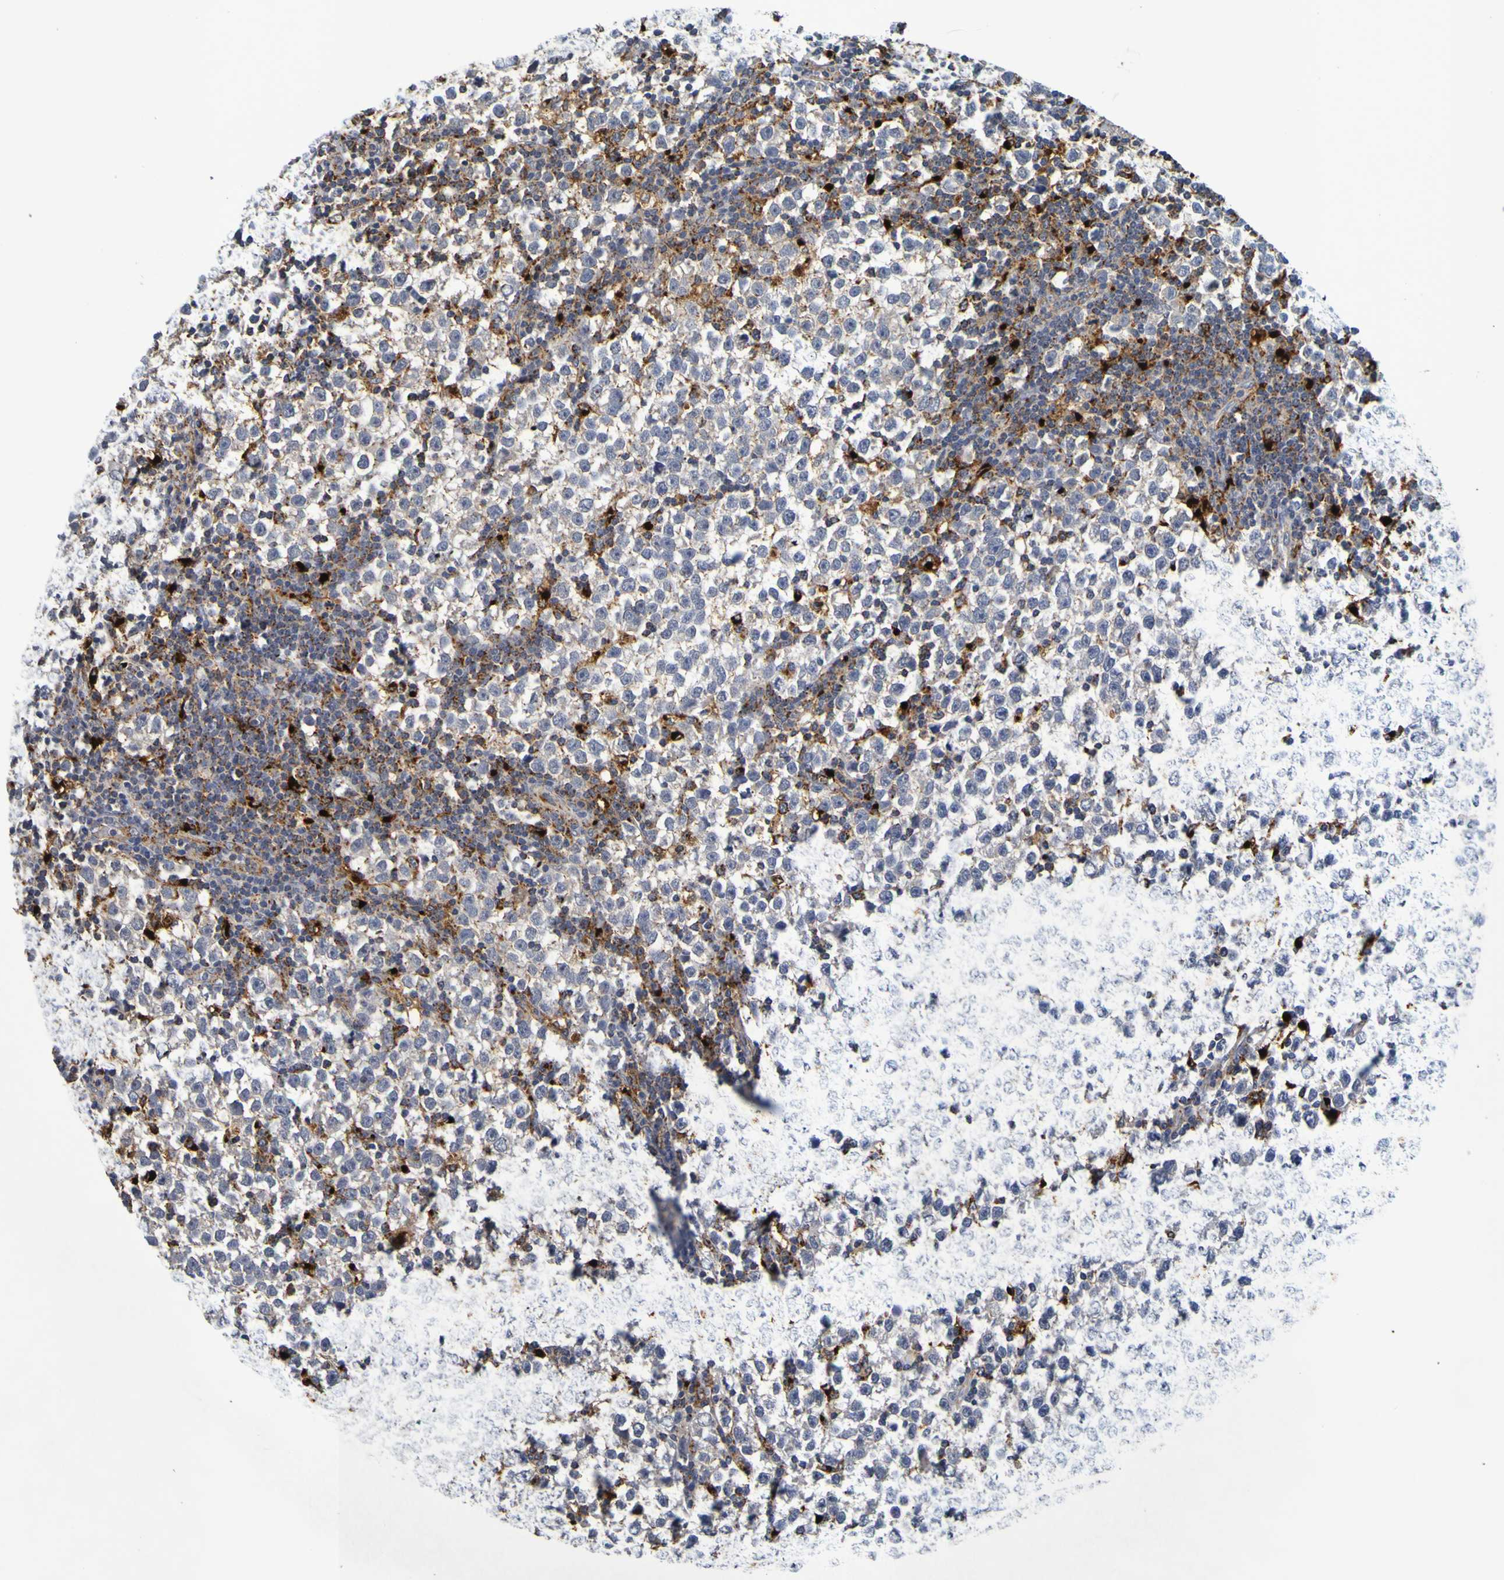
{"staining": {"intensity": "negative", "quantity": "none", "location": "none"}, "tissue": "testis cancer", "cell_type": "Tumor cells", "image_type": "cancer", "snomed": [{"axis": "morphology", "description": "Seminoma, NOS"}, {"axis": "topography", "description": "Testis"}], "caption": "An IHC photomicrograph of testis seminoma is shown. There is no staining in tumor cells of testis seminoma.", "gene": "TPH1", "patient": {"sex": "male", "age": 43}}